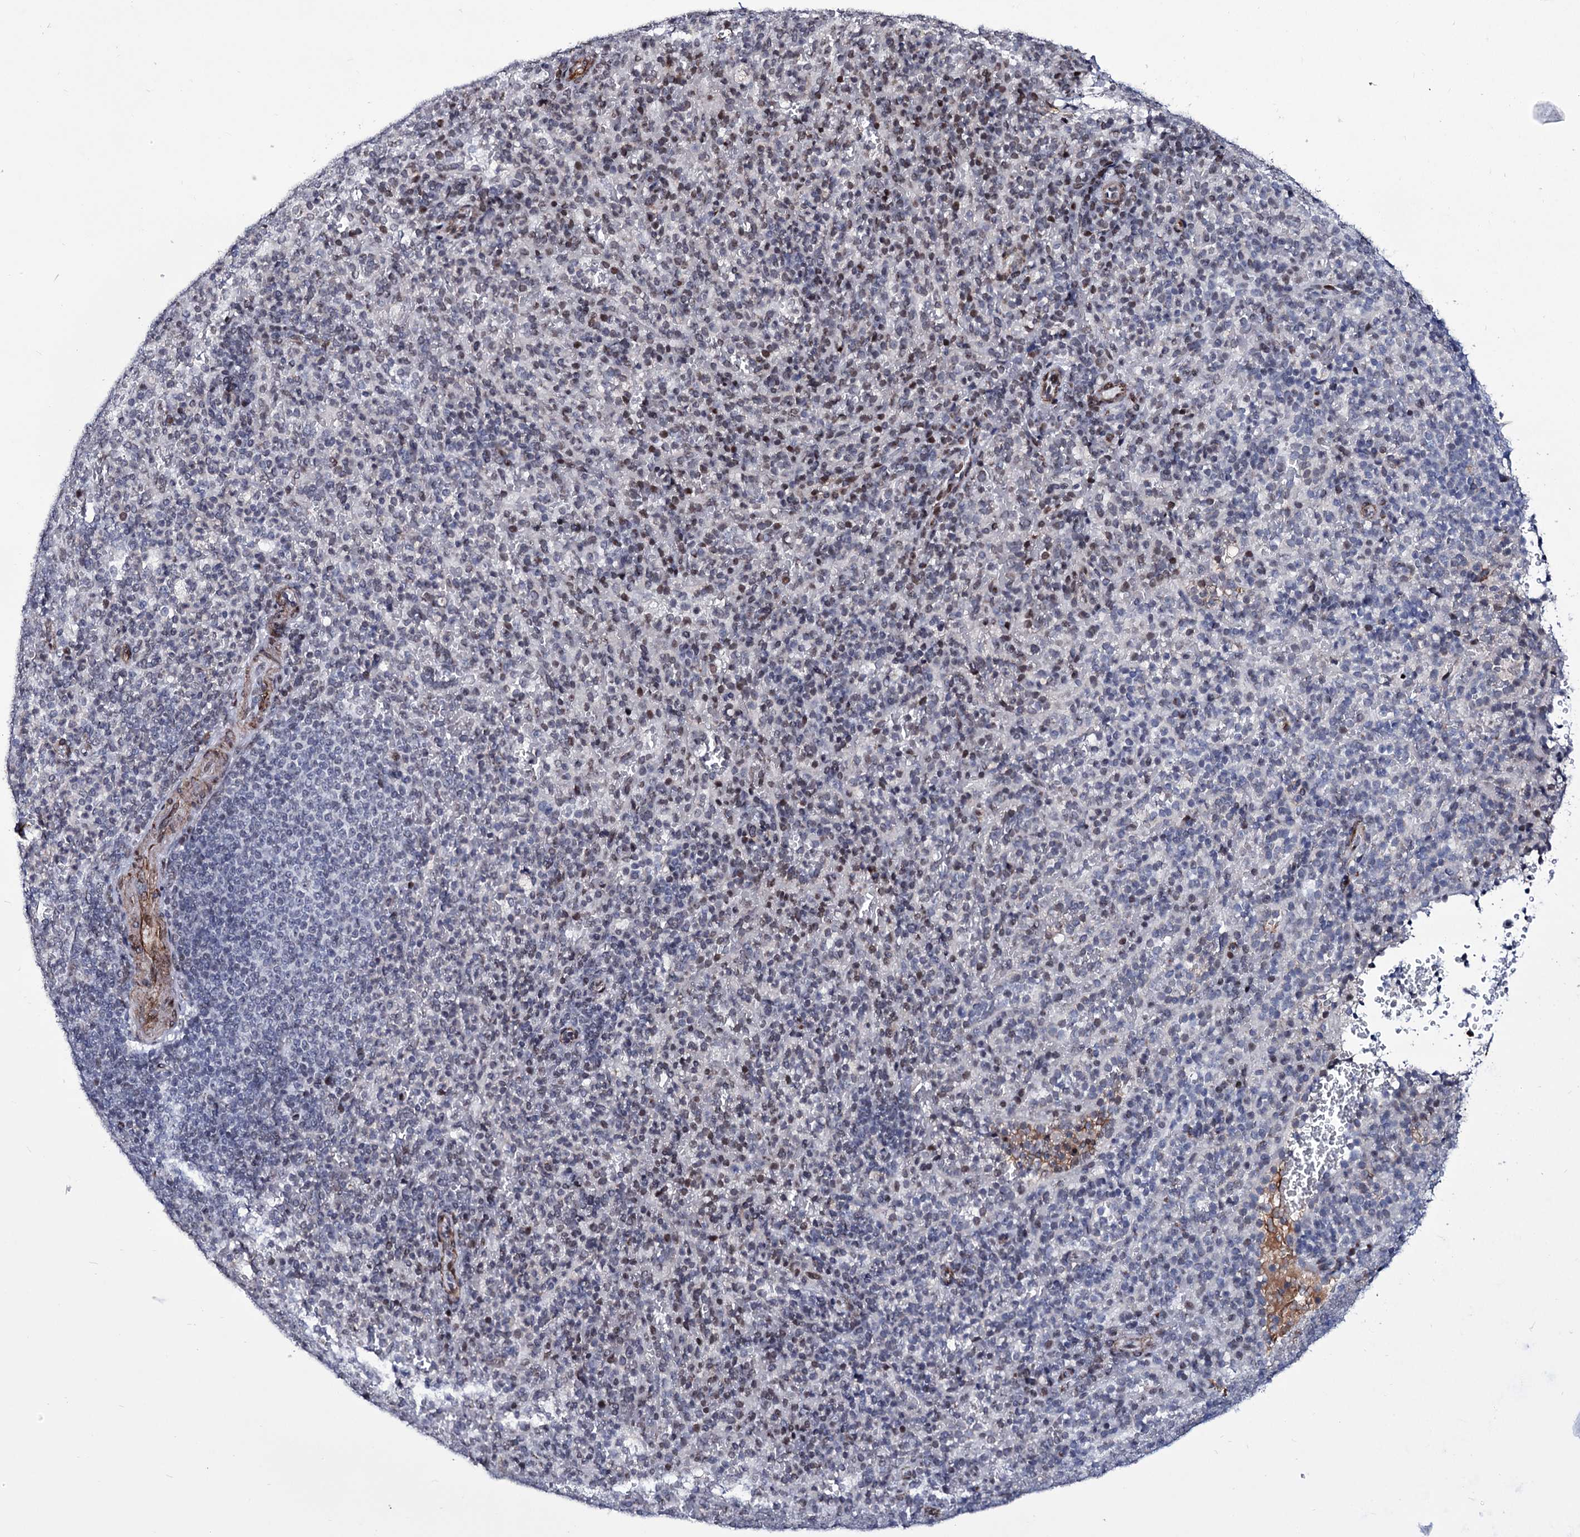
{"staining": {"intensity": "moderate", "quantity": "<25%", "location": "nuclear"}, "tissue": "spleen", "cell_type": "Cells in red pulp", "image_type": "normal", "snomed": [{"axis": "morphology", "description": "Normal tissue, NOS"}, {"axis": "topography", "description": "Spleen"}], "caption": "This photomicrograph exhibits IHC staining of normal human spleen, with low moderate nuclear staining in about <25% of cells in red pulp.", "gene": "ZC3H12C", "patient": {"sex": "female", "age": 21}}